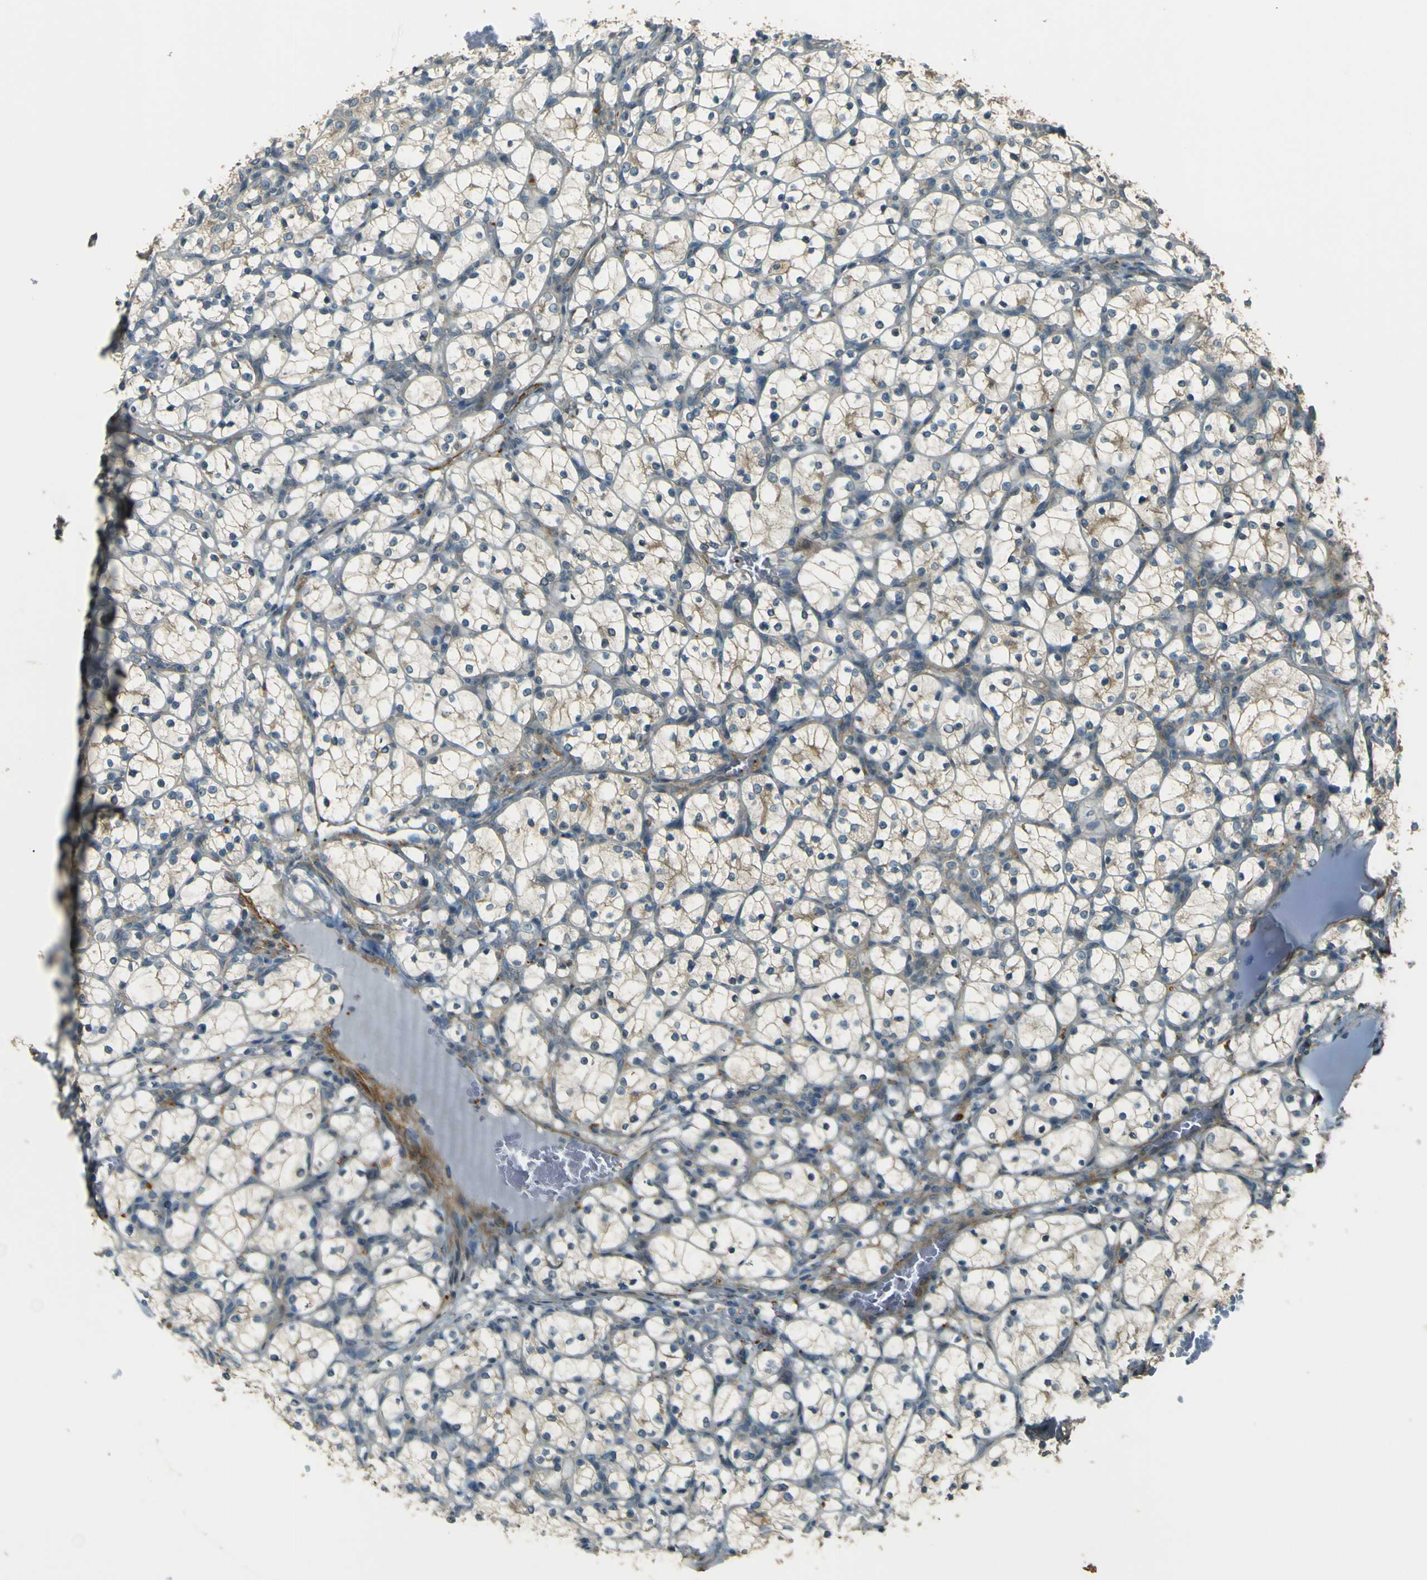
{"staining": {"intensity": "weak", "quantity": "<25%", "location": "cytoplasmic/membranous"}, "tissue": "renal cancer", "cell_type": "Tumor cells", "image_type": "cancer", "snomed": [{"axis": "morphology", "description": "Adenocarcinoma, NOS"}, {"axis": "topography", "description": "Kidney"}], "caption": "This is a image of immunohistochemistry staining of renal cancer (adenocarcinoma), which shows no expression in tumor cells. (DAB (3,3'-diaminobenzidine) IHC with hematoxylin counter stain).", "gene": "NEXN", "patient": {"sex": "female", "age": 69}}